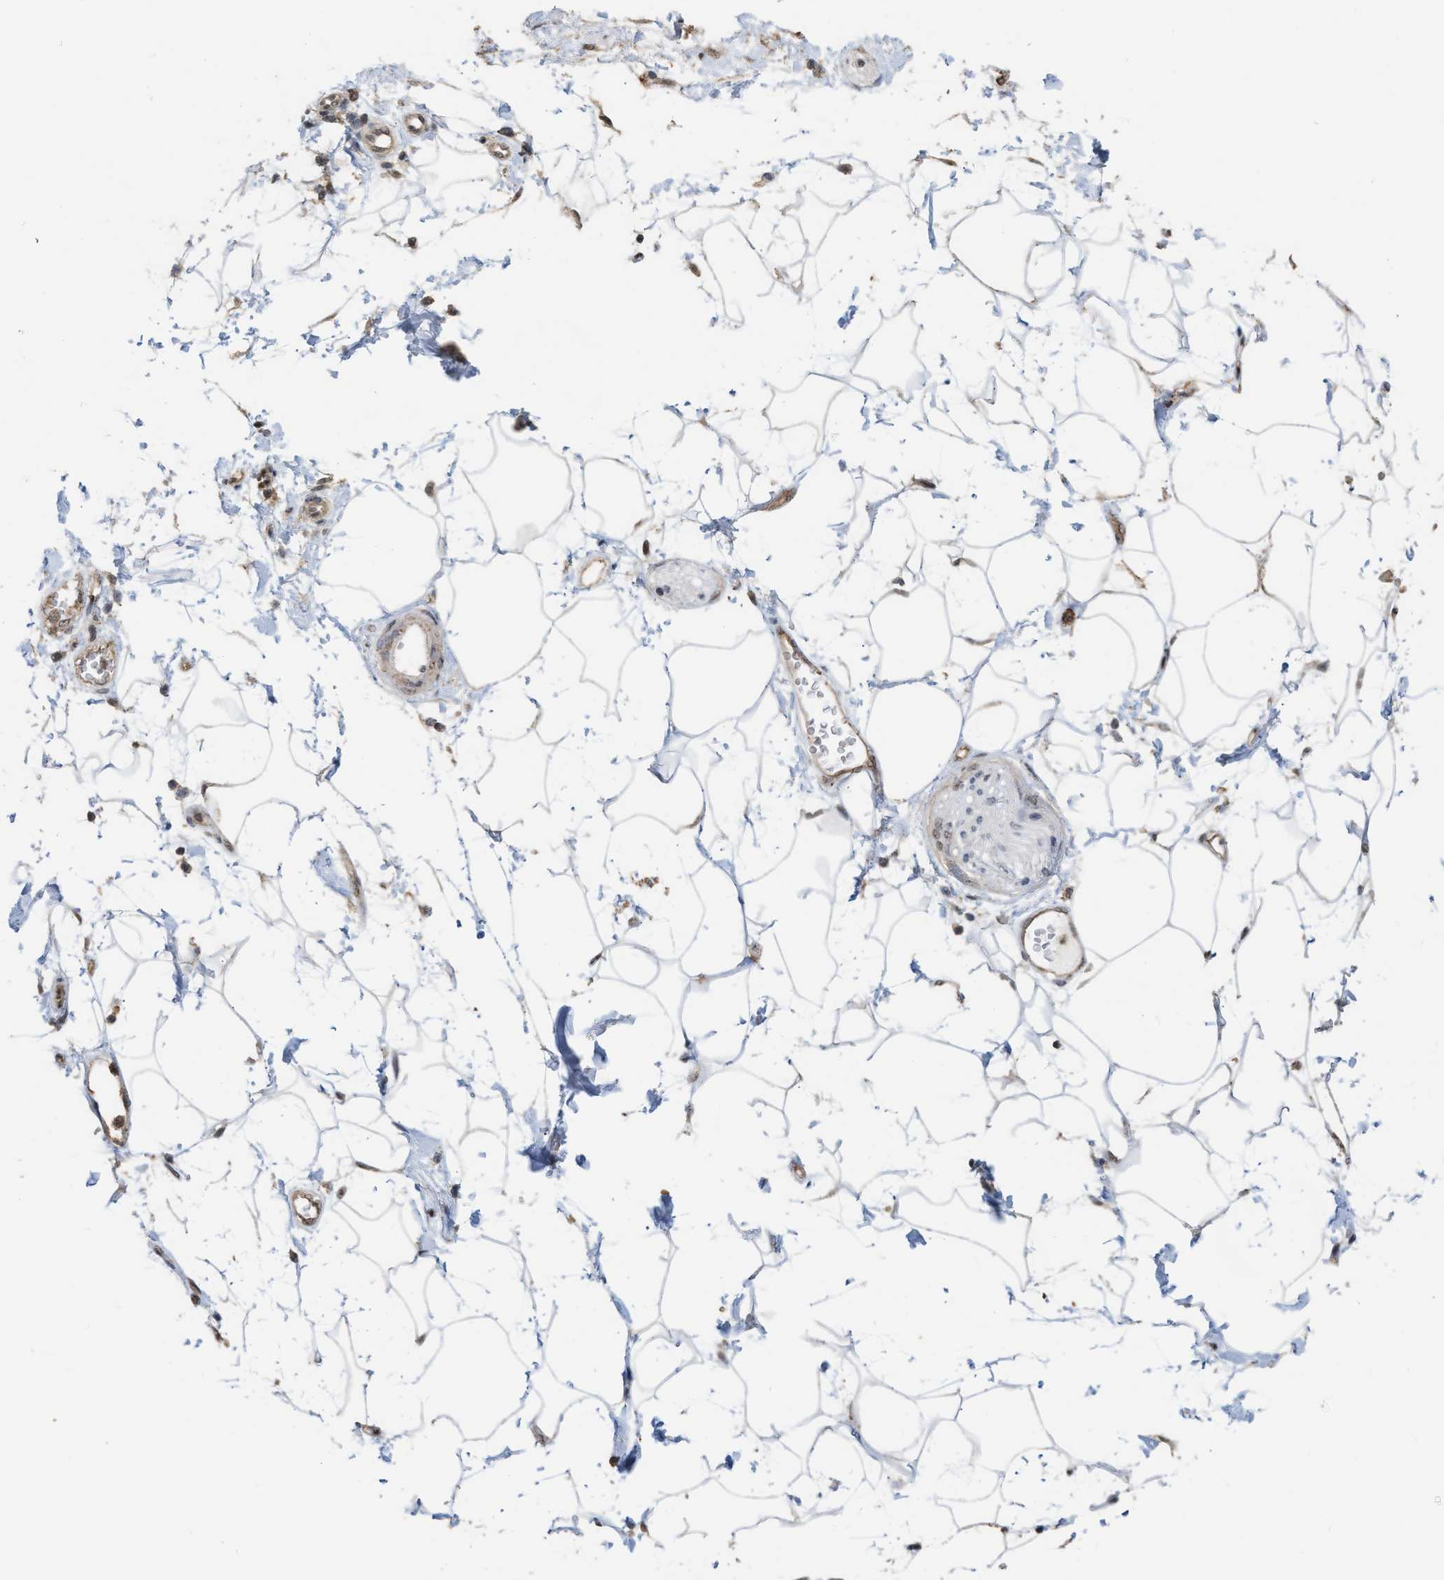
{"staining": {"intensity": "weak", "quantity": ">75%", "location": "cytoplasmic/membranous"}, "tissue": "adipose tissue", "cell_type": "Adipocytes", "image_type": "normal", "snomed": [{"axis": "morphology", "description": "Normal tissue, NOS"}, {"axis": "morphology", "description": "Adenocarcinoma, NOS"}, {"axis": "topography", "description": "Duodenum"}, {"axis": "topography", "description": "Peripheral nerve tissue"}], "caption": "Benign adipose tissue displays weak cytoplasmic/membranous staining in approximately >75% of adipocytes (brown staining indicates protein expression, while blue staining denotes nuclei)..", "gene": "BAIAP2L1", "patient": {"sex": "female", "age": 60}}